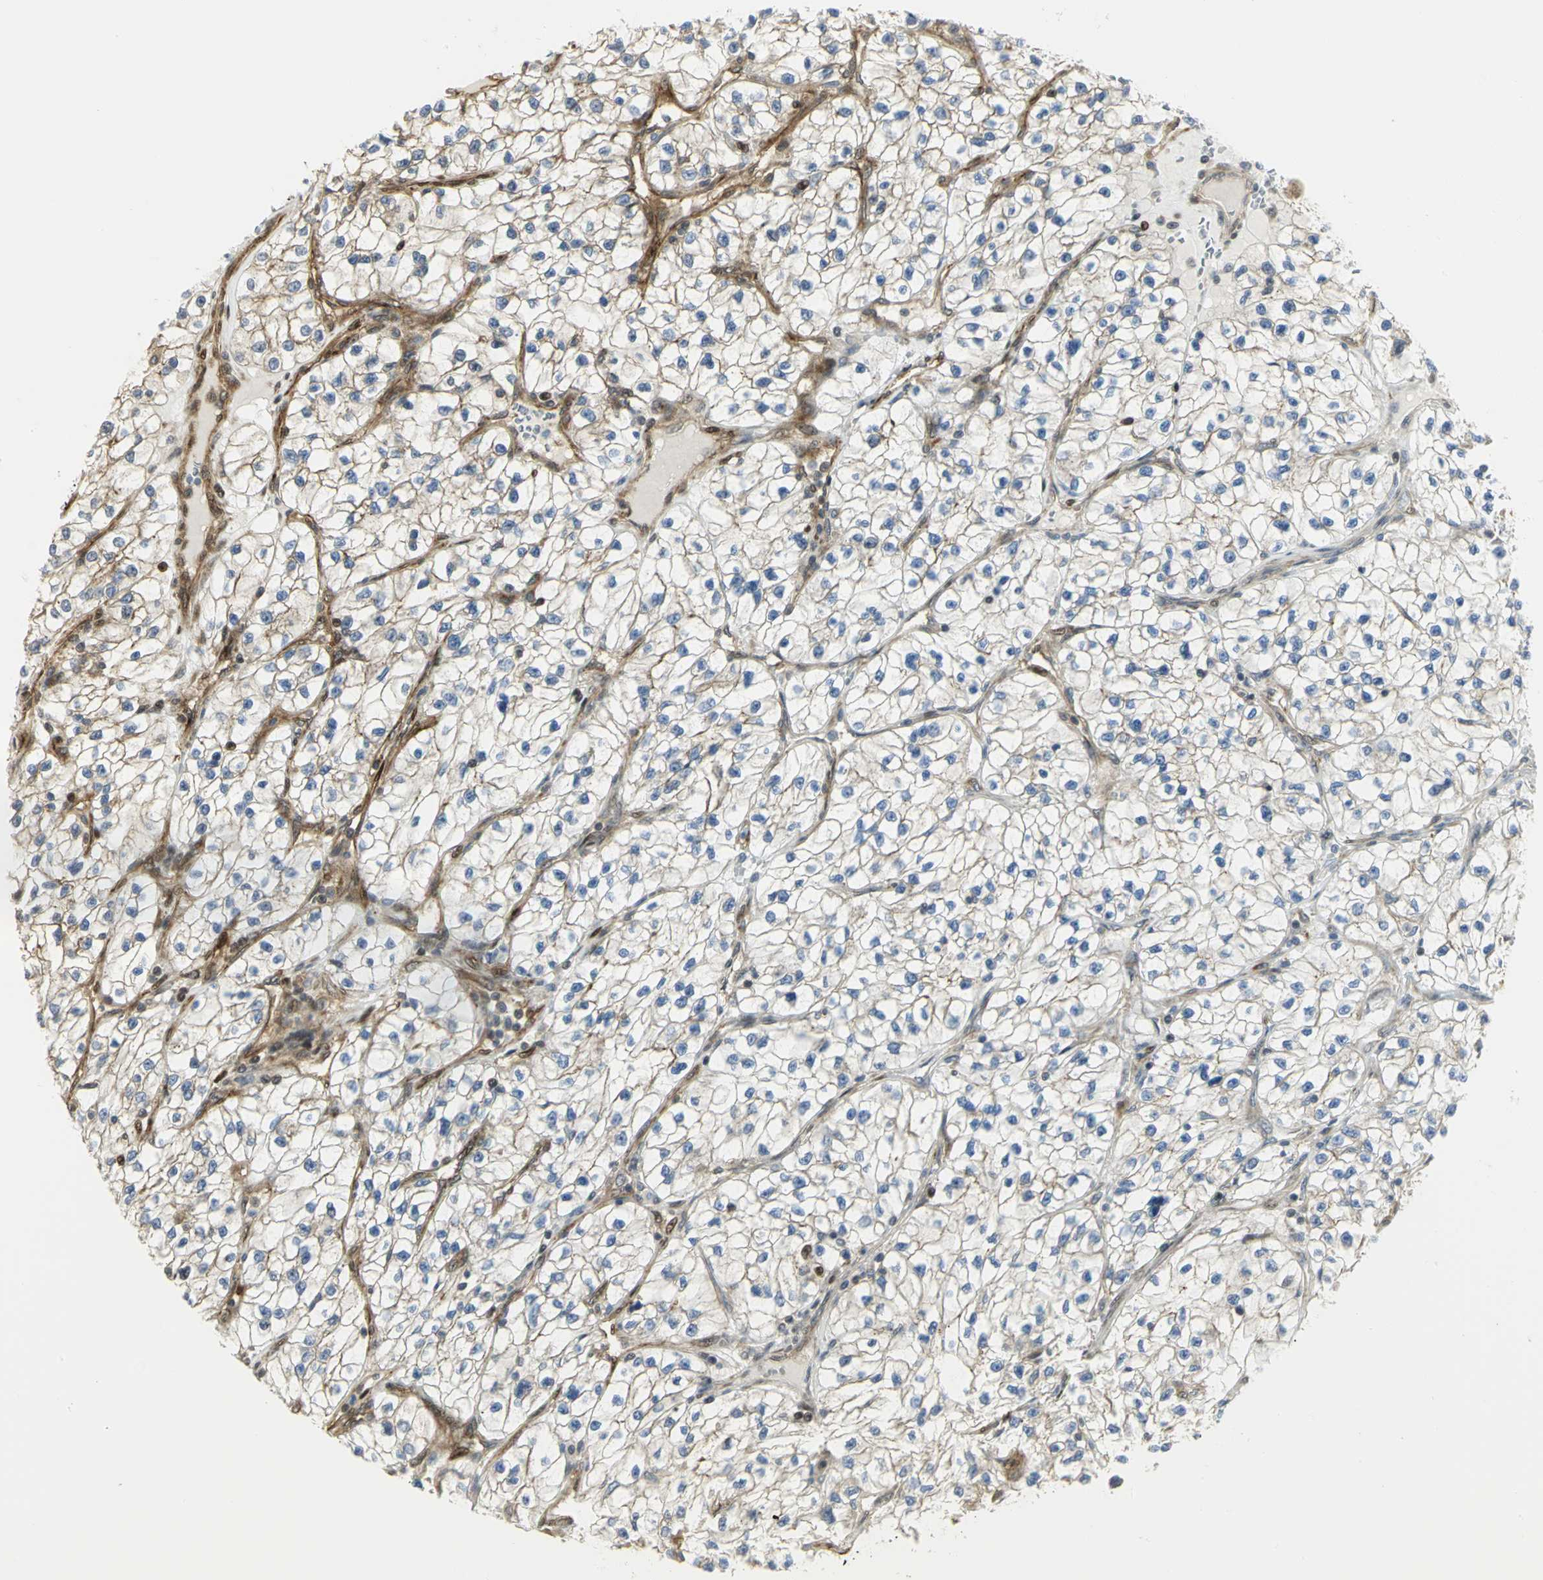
{"staining": {"intensity": "moderate", "quantity": "25%-75%", "location": "cytoplasmic/membranous"}, "tissue": "renal cancer", "cell_type": "Tumor cells", "image_type": "cancer", "snomed": [{"axis": "morphology", "description": "Adenocarcinoma, NOS"}, {"axis": "topography", "description": "Kidney"}], "caption": "Immunohistochemistry (IHC) (DAB (3,3'-diaminobenzidine)) staining of human adenocarcinoma (renal) shows moderate cytoplasmic/membranous protein staining in about 25%-75% of tumor cells. The staining is performed using DAB (3,3'-diaminobenzidine) brown chromogen to label protein expression. The nuclei are counter-stained blue using hematoxylin.", "gene": "EEA1", "patient": {"sex": "female", "age": 57}}